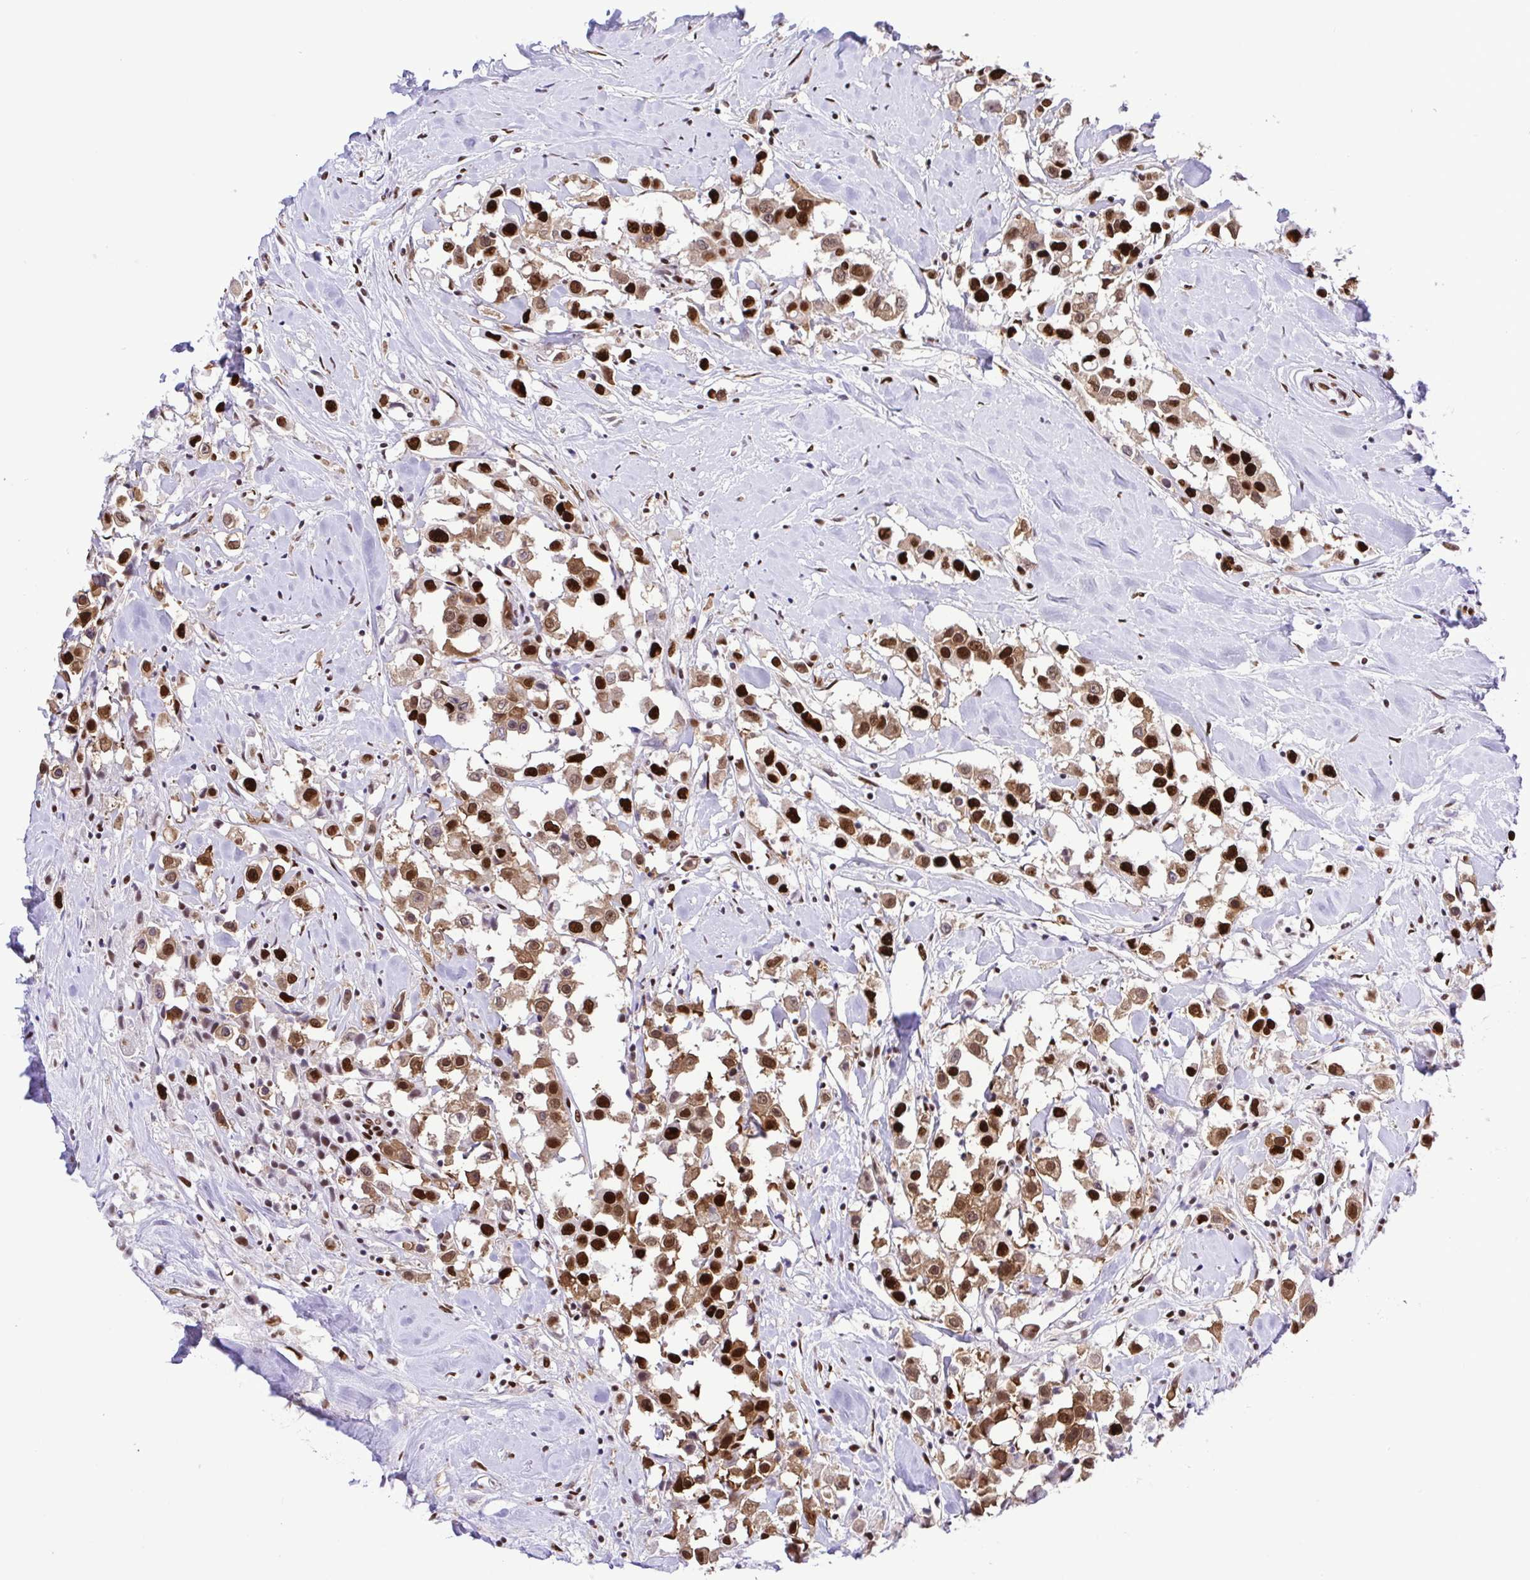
{"staining": {"intensity": "strong", "quantity": ">75%", "location": "nuclear"}, "tissue": "breast cancer", "cell_type": "Tumor cells", "image_type": "cancer", "snomed": [{"axis": "morphology", "description": "Duct carcinoma"}, {"axis": "topography", "description": "Breast"}], "caption": "Breast cancer was stained to show a protein in brown. There is high levels of strong nuclear staining in approximately >75% of tumor cells.", "gene": "TRIM28", "patient": {"sex": "female", "age": 61}}